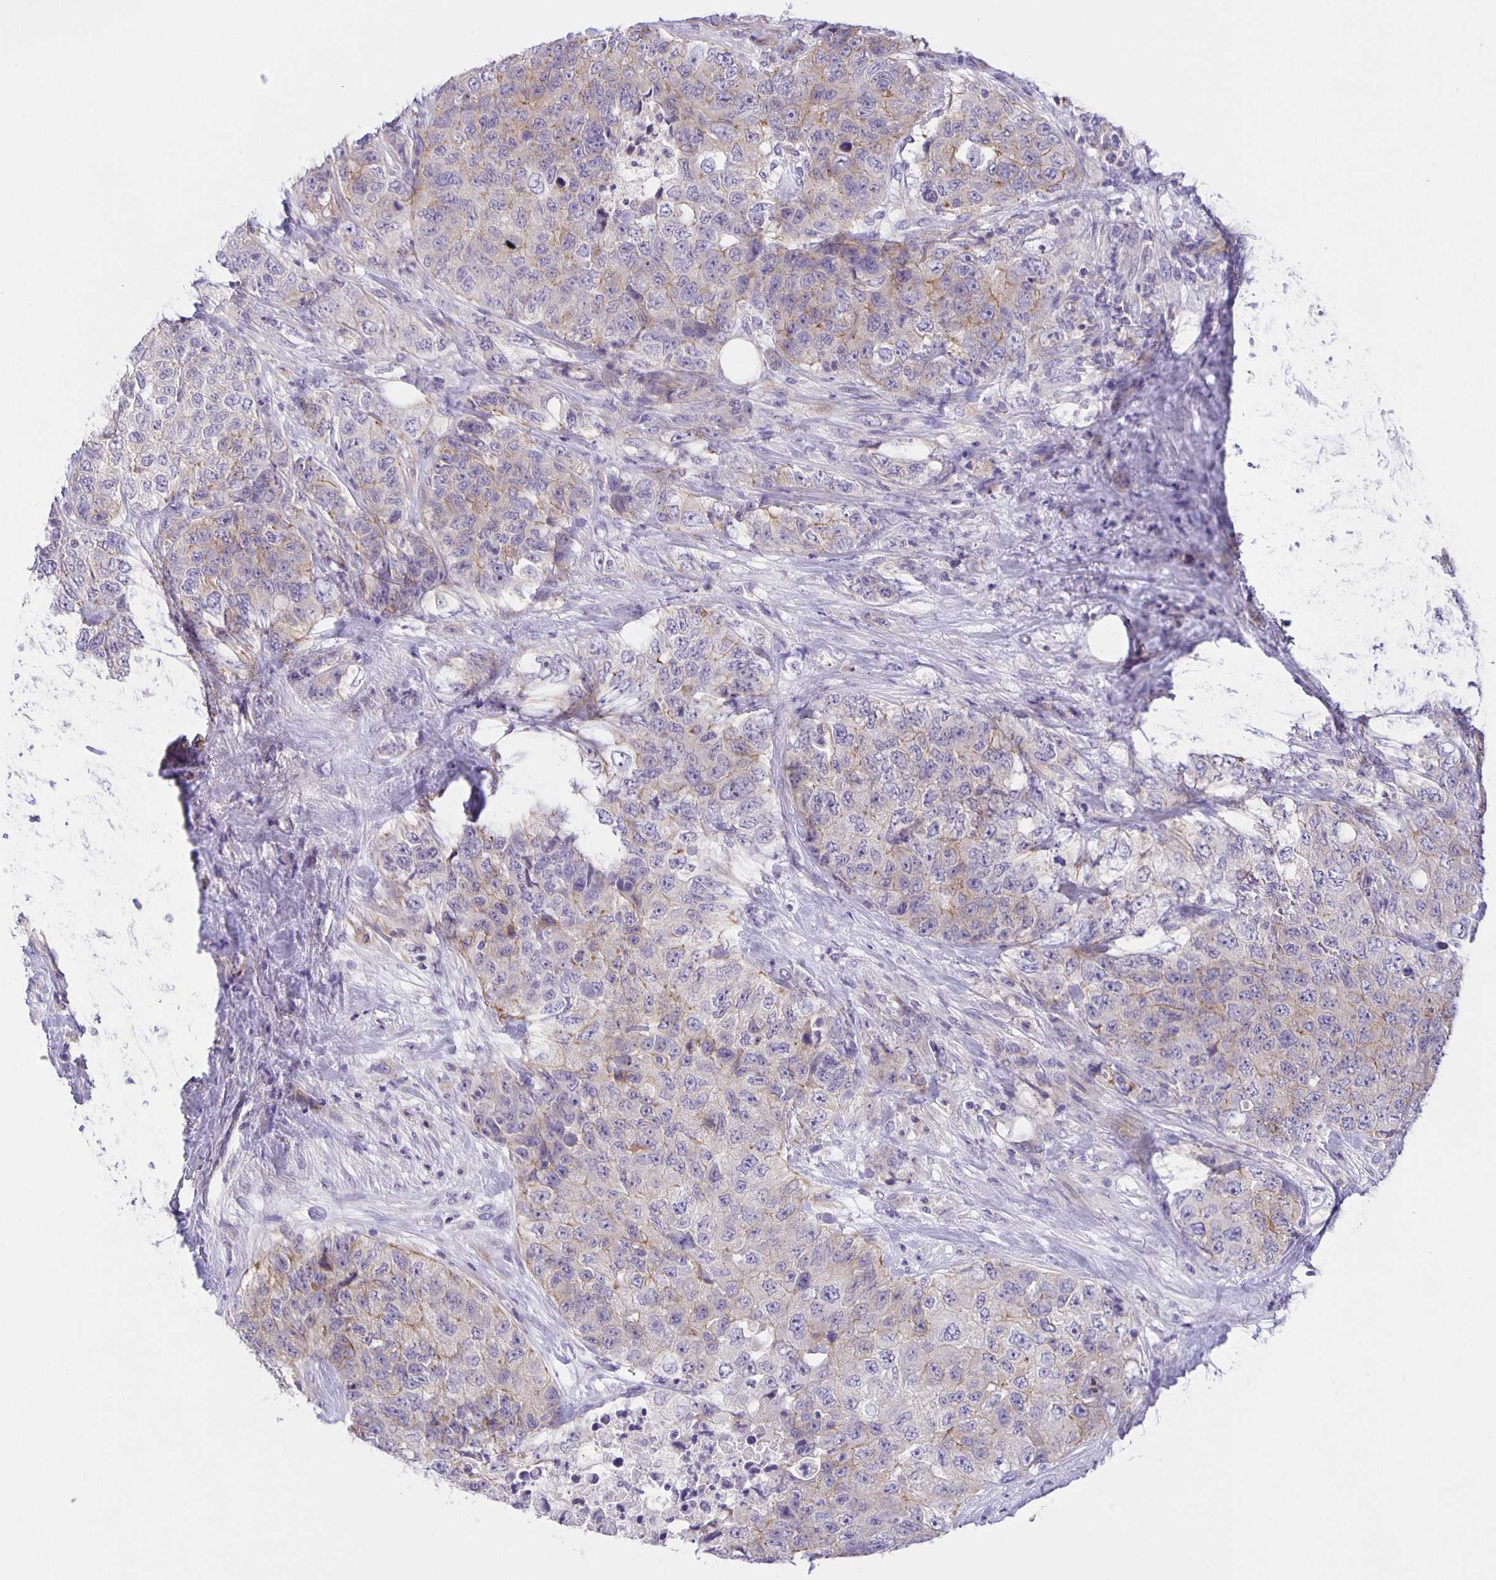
{"staining": {"intensity": "weak", "quantity": "<25%", "location": "cytoplasmic/membranous"}, "tissue": "urothelial cancer", "cell_type": "Tumor cells", "image_type": "cancer", "snomed": [{"axis": "morphology", "description": "Urothelial carcinoma, High grade"}, {"axis": "topography", "description": "Urinary bladder"}], "caption": "This is a photomicrograph of IHC staining of urothelial cancer, which shows no expression in tumor cells.", "gene": "JMJD4", "patient": {"sex": "female", "age": 78}}